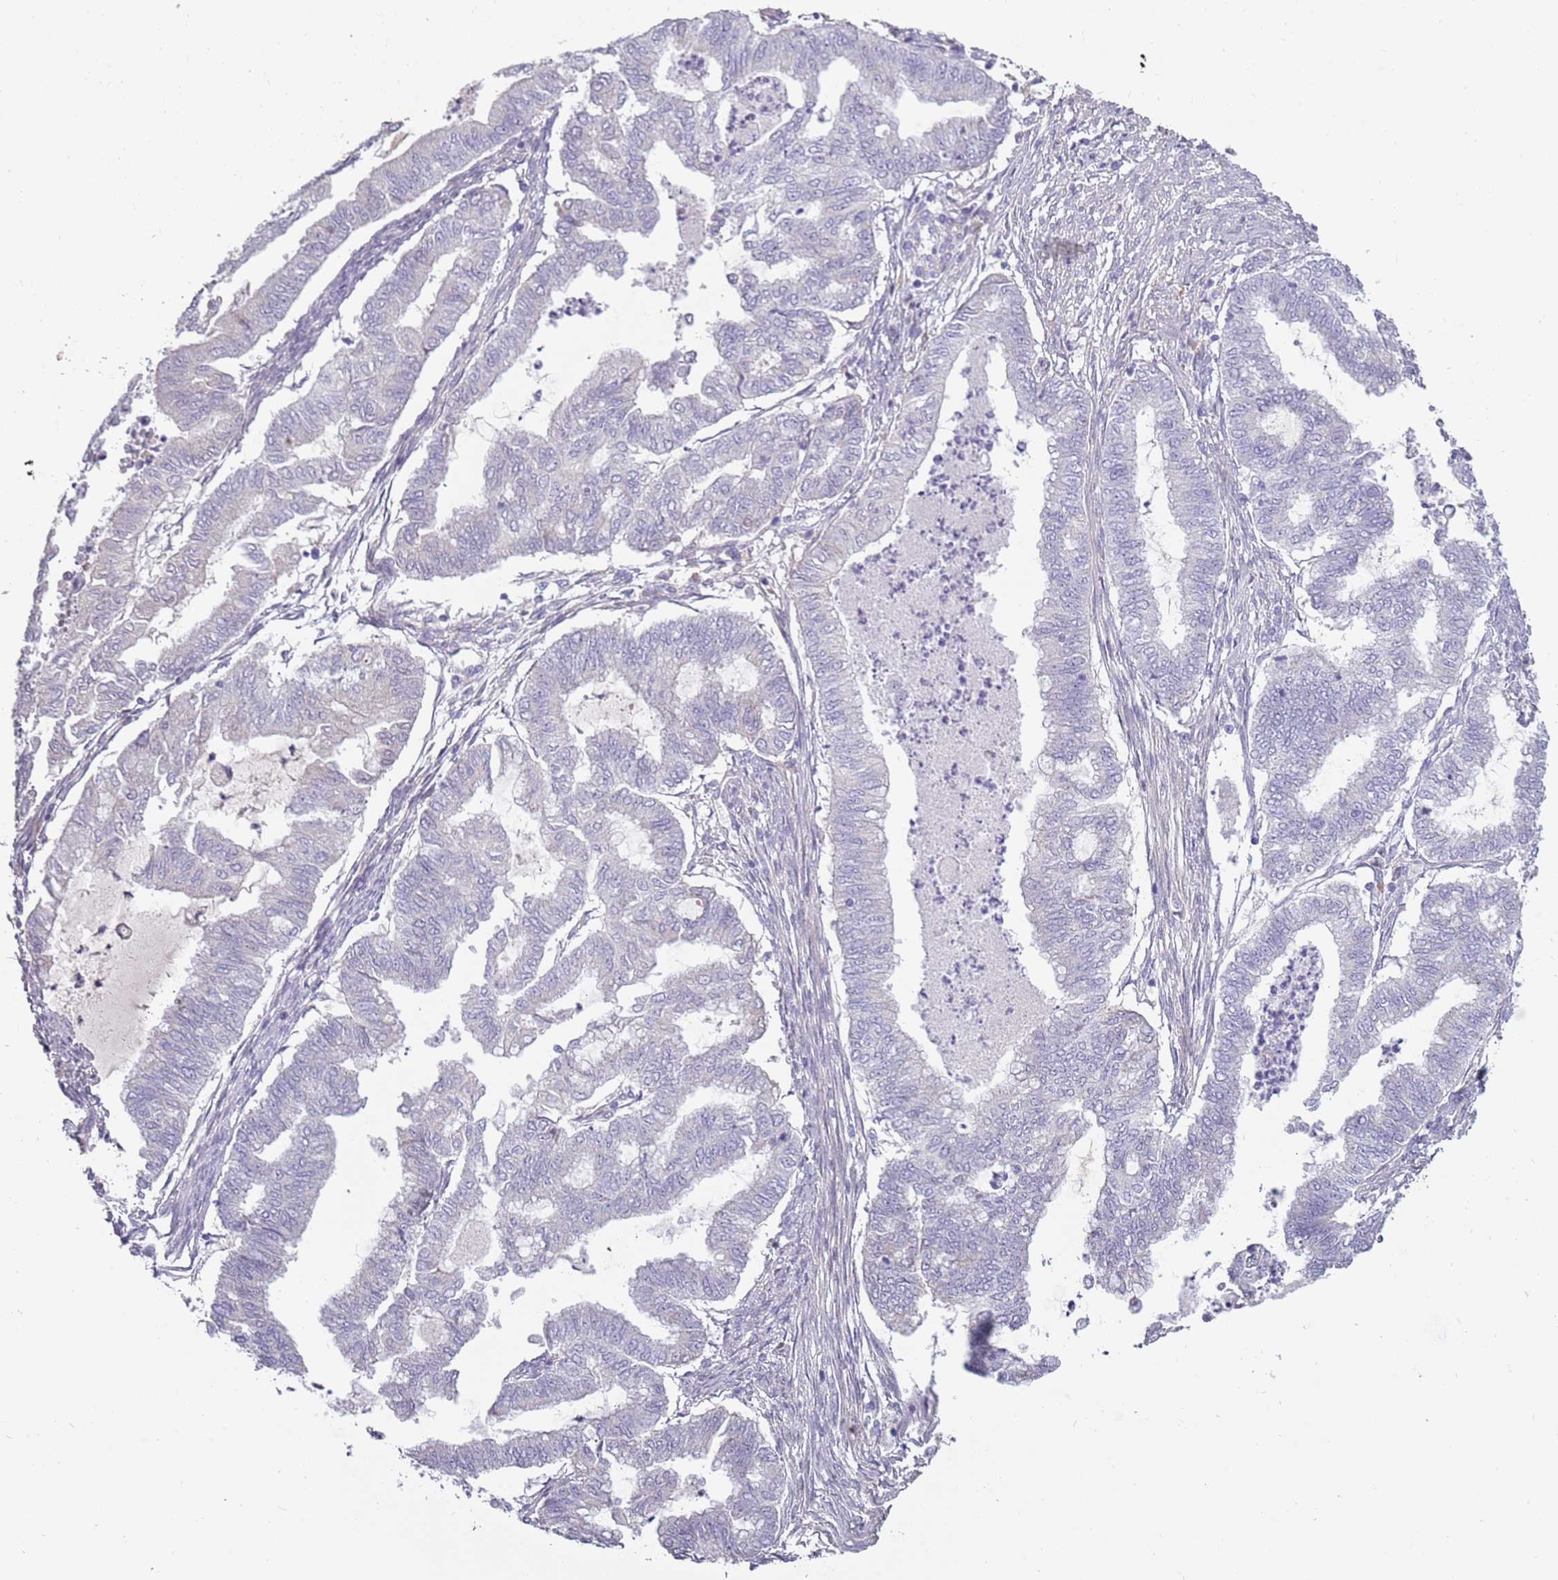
{"staining": {"intensity": "negative", "quantity": "none", "location": "none"}, "tissue": "endometrial cancer", "cell_type": "Tumor cells", "image_type": "cancer", "snomed": [{"axis": "morphology", "description": "Adenocarcinoma, NOS"}, {"axis": "topography", "description": "Endometrium"}], "caption": "Immunohistochemistry of endometrial adenocarcinoma demonstrates no positivity in tumor cells. (Brightfield microscopy of DAB immunohistochemistry at high magnification).", "gene": "TNFRSF6B", "patient": {"sex": "female", "age": 79}}